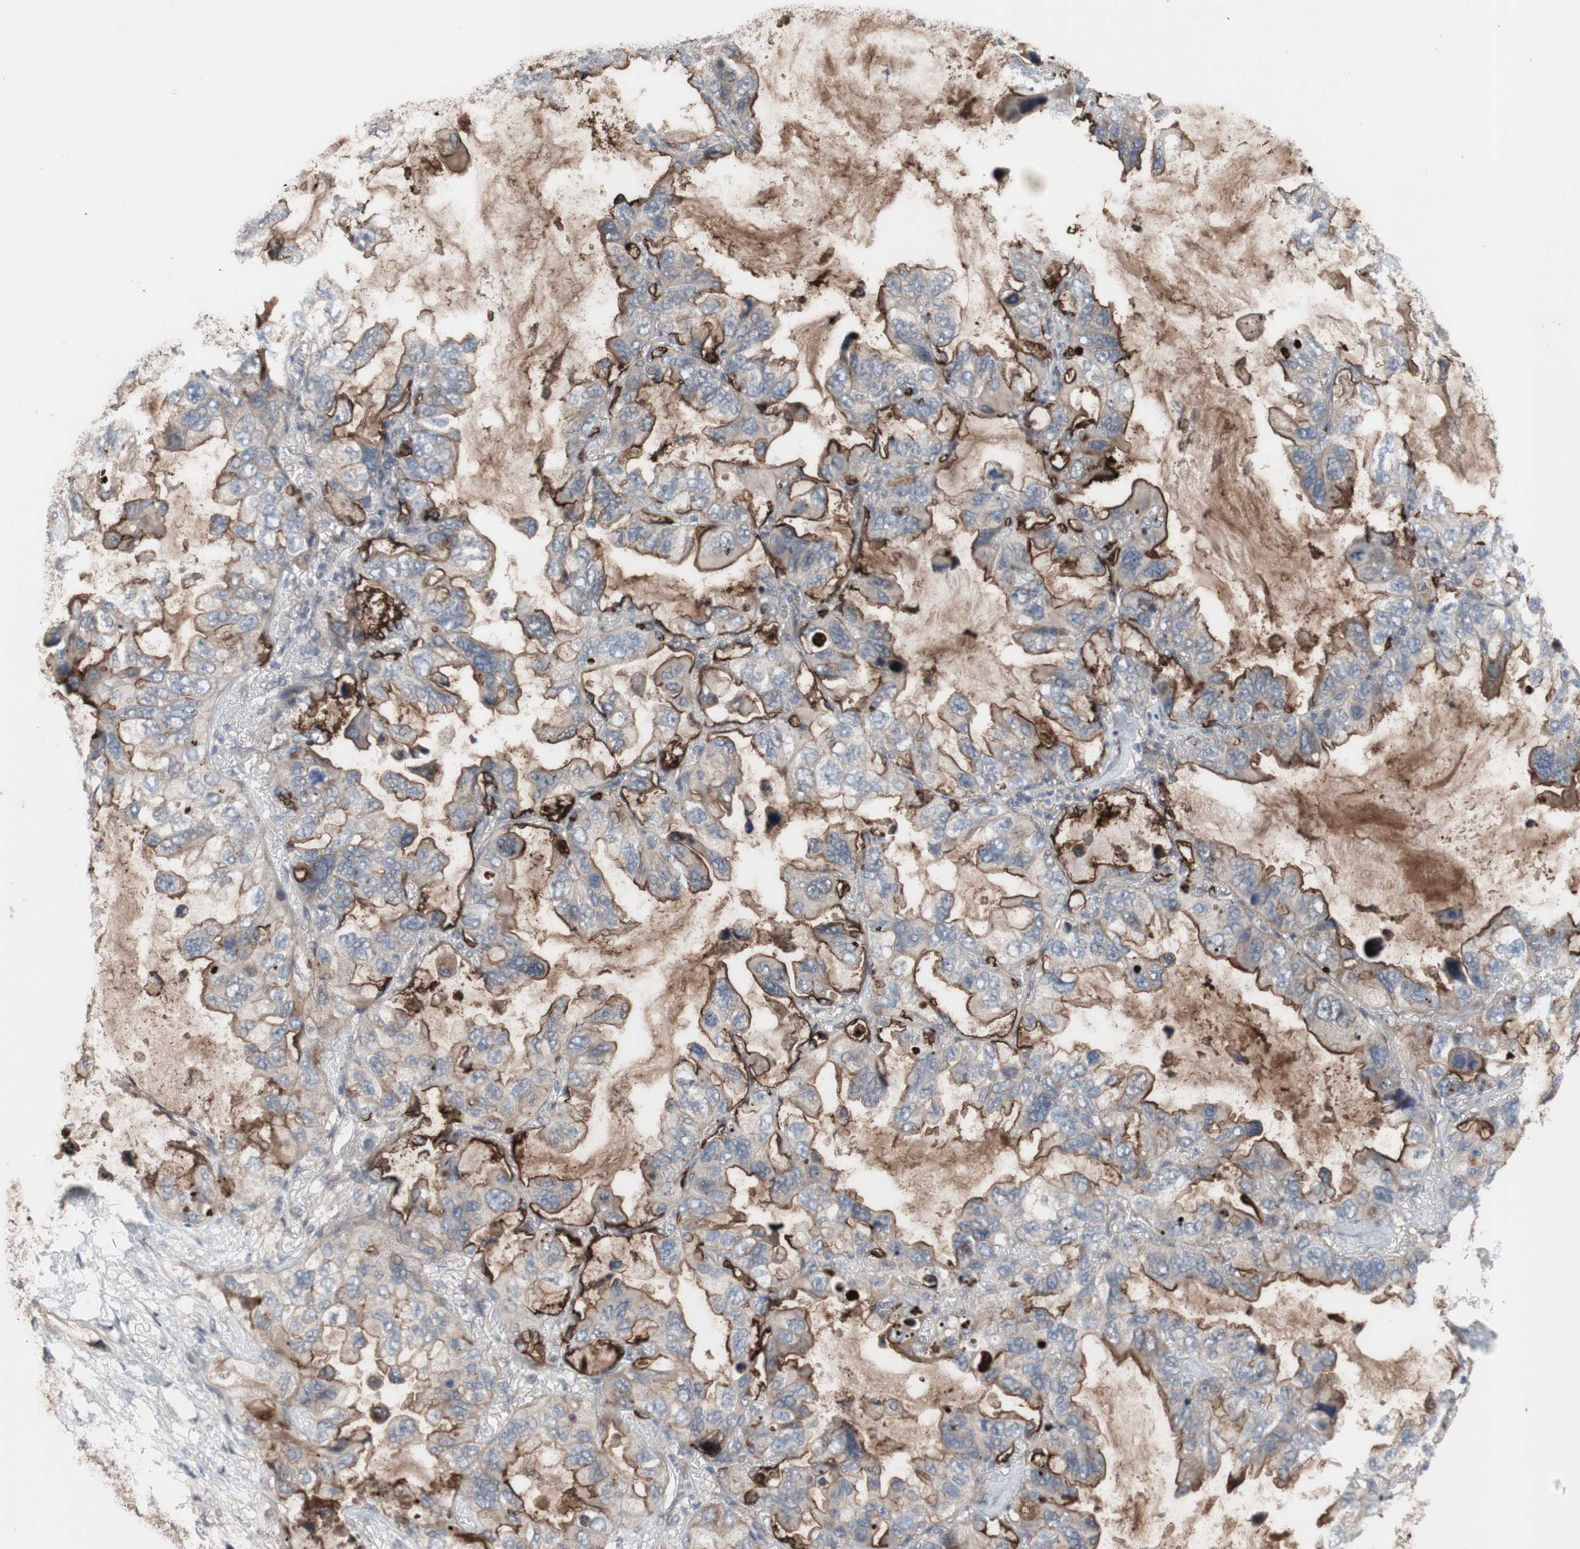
{"staining": {"intensity": "weak", "quantity": ">75%", "location": "cytoplasmic/membranous"}, "tissue": "lung cancer", "cell_type": "Tumor cells", "image_type": "cancer", "snomed": [{"axis": "morphology", "description": "Squamous cell carcinoma, NOS"}, {"axis": "topography", "description": "Lung"}], "caption": "Human lung cancer stained for a protein (brown) exhibits weak cytoplasmic/membranous positive staining in approximately >75% of tumor cells.", "gene": "OAZ1", "patient": {"sex": "female", "age": 73}}